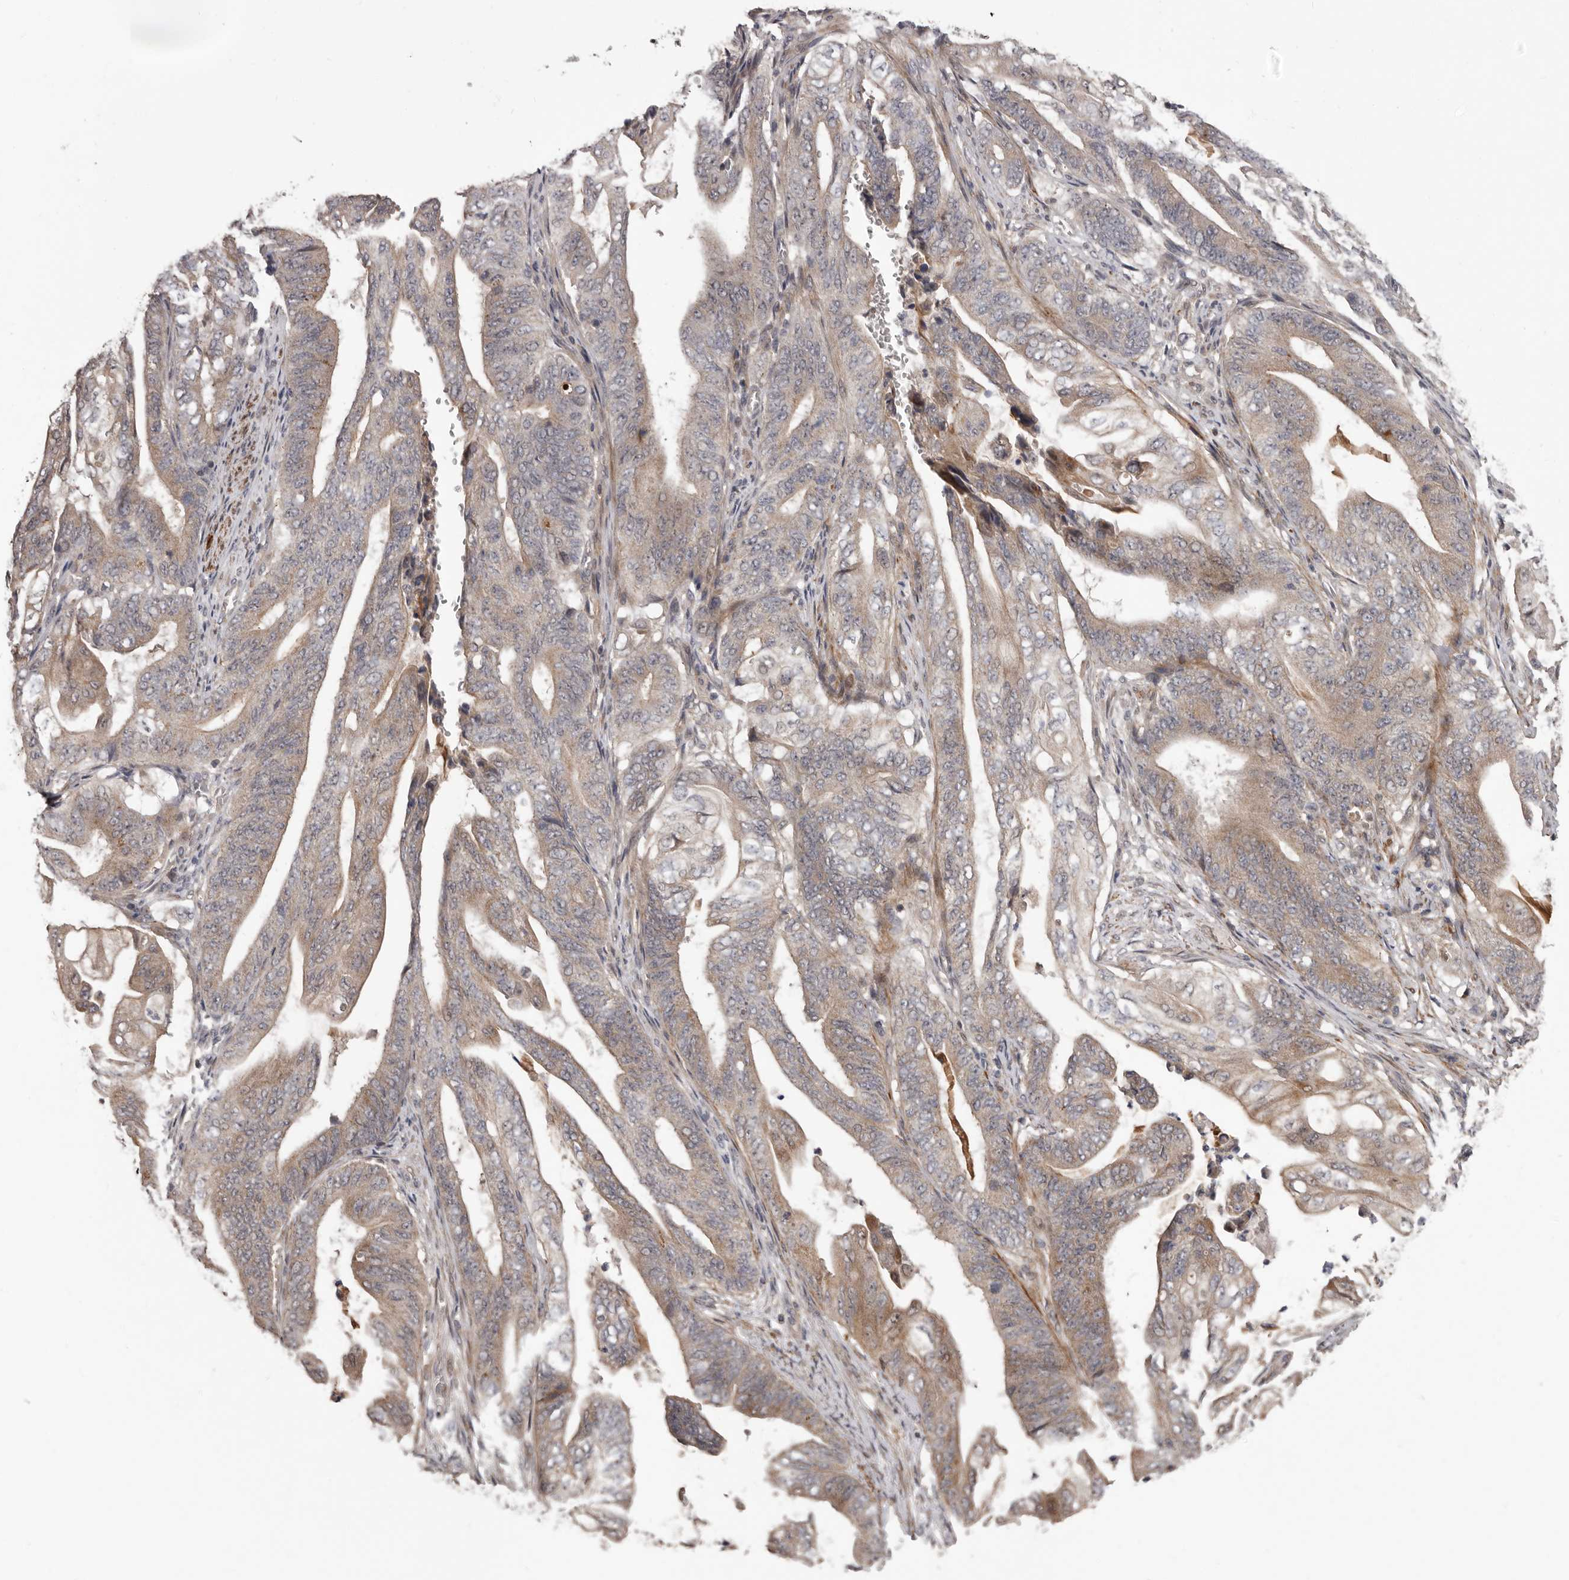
{"staining": {"intensity": "weak", "quantity": ">75%", "location": "cytoplasmic/membranous"}, "tissue": "stomach cancer", "cell_type": "Tumor cells", "image_type": "cancer", "snomed": [{"axis": "morphology", "description": "Adenocarcinoma, NOS"}, {"axis": "topography", "description": "Stomach"}], "caption": "Protein staining of stomach cancer (adenocarcinoma) tissue reveals weak cytoplasmic/membranous expression in approximately >75% of tumor cells.", "gene": "FGFR4", "patient": {"sex": "female", "age": 73}}